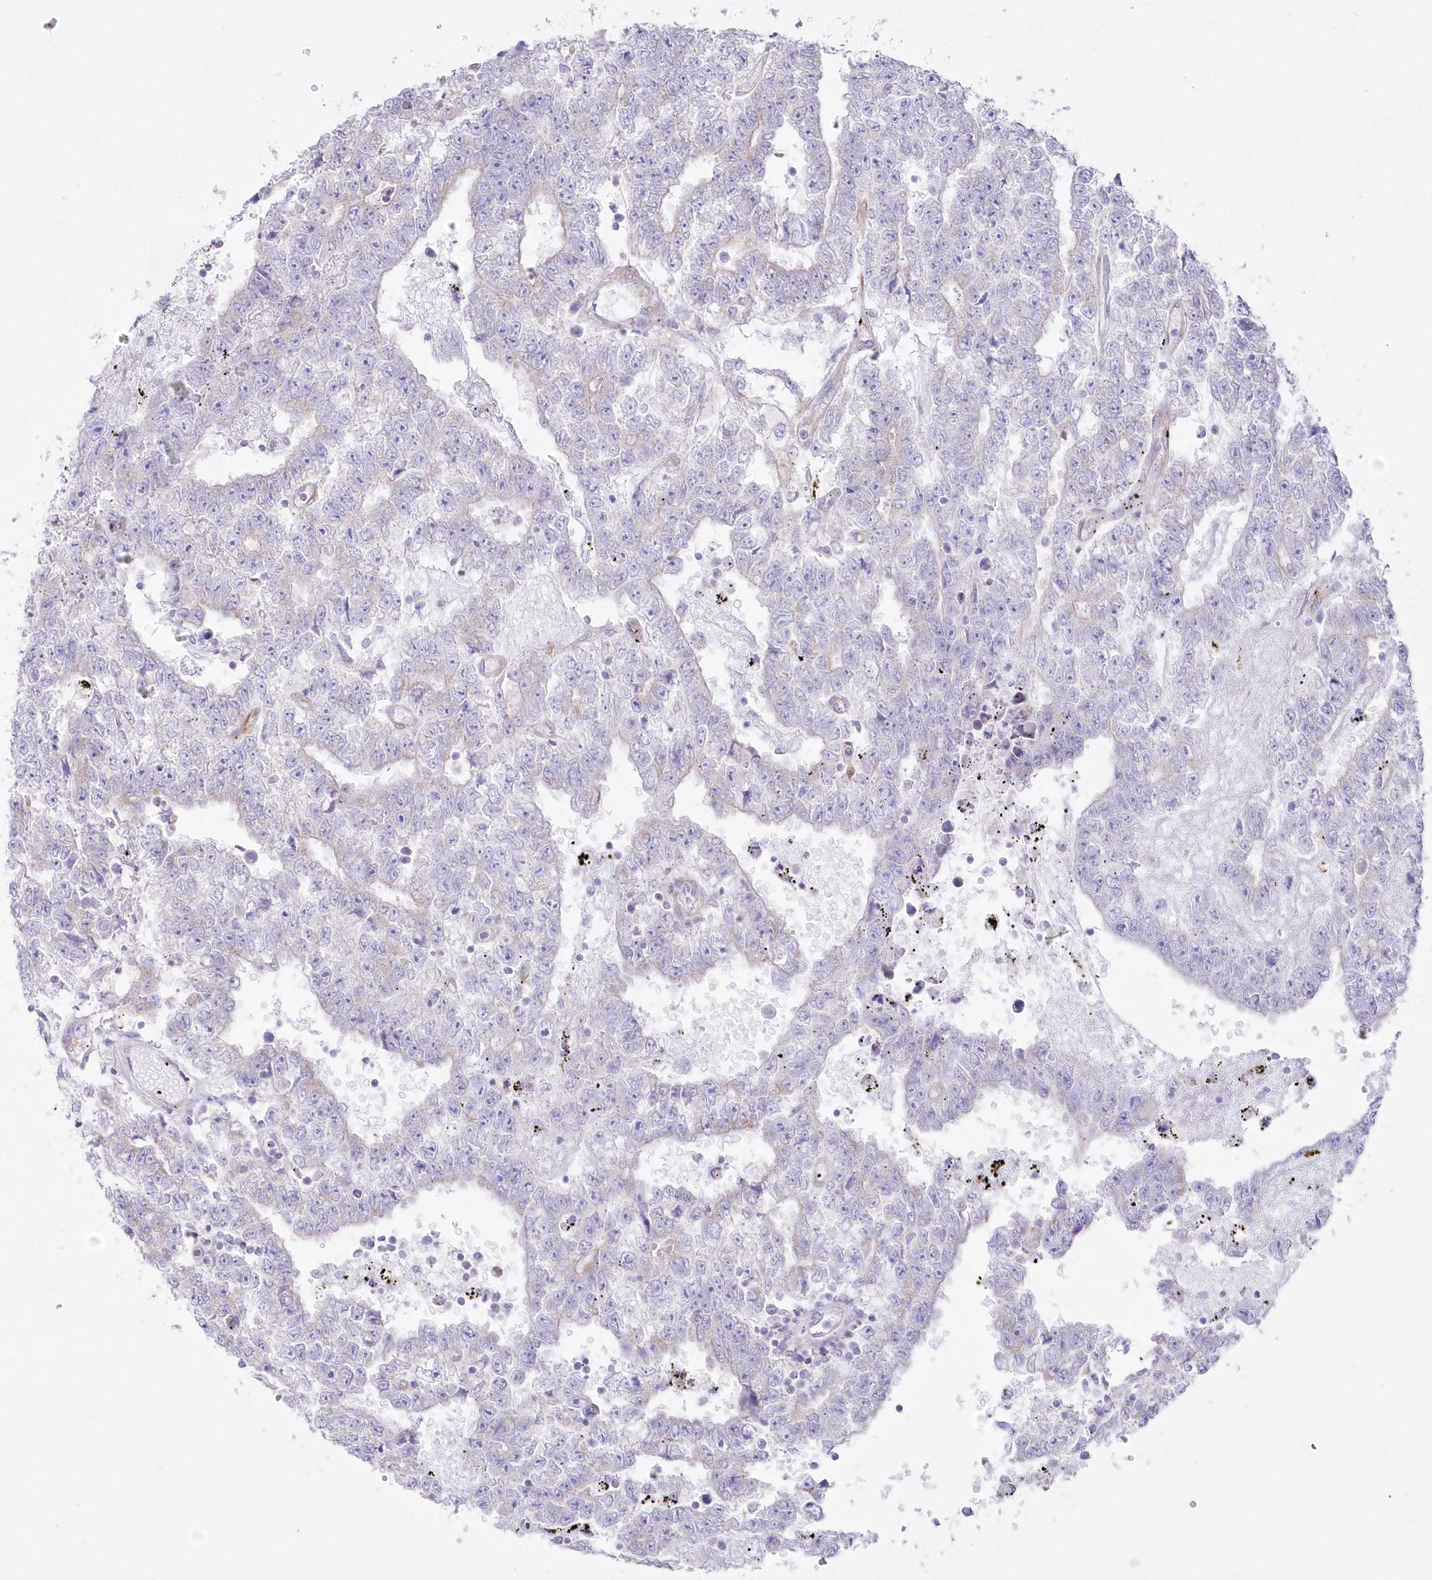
{"staining": {"intensity": "negative", "quantity": "none", "location": "none"}, "tissue": "testis cancer", "cell_type": "Tumor cells", "image_type": "cancer", "snomed": [{"axis": "morphology", "description": "Carcinoma, Embryonal, NOS"}, {"axis": "topography", "description": "Testis"}], "caption": "Testis cancer (embryonal carcinoma) was stained to show a protein in brown. There is no significant staining in tumor cells.", "gene": "ZNF843", "patient": {"sex": "male", "age": 25}}